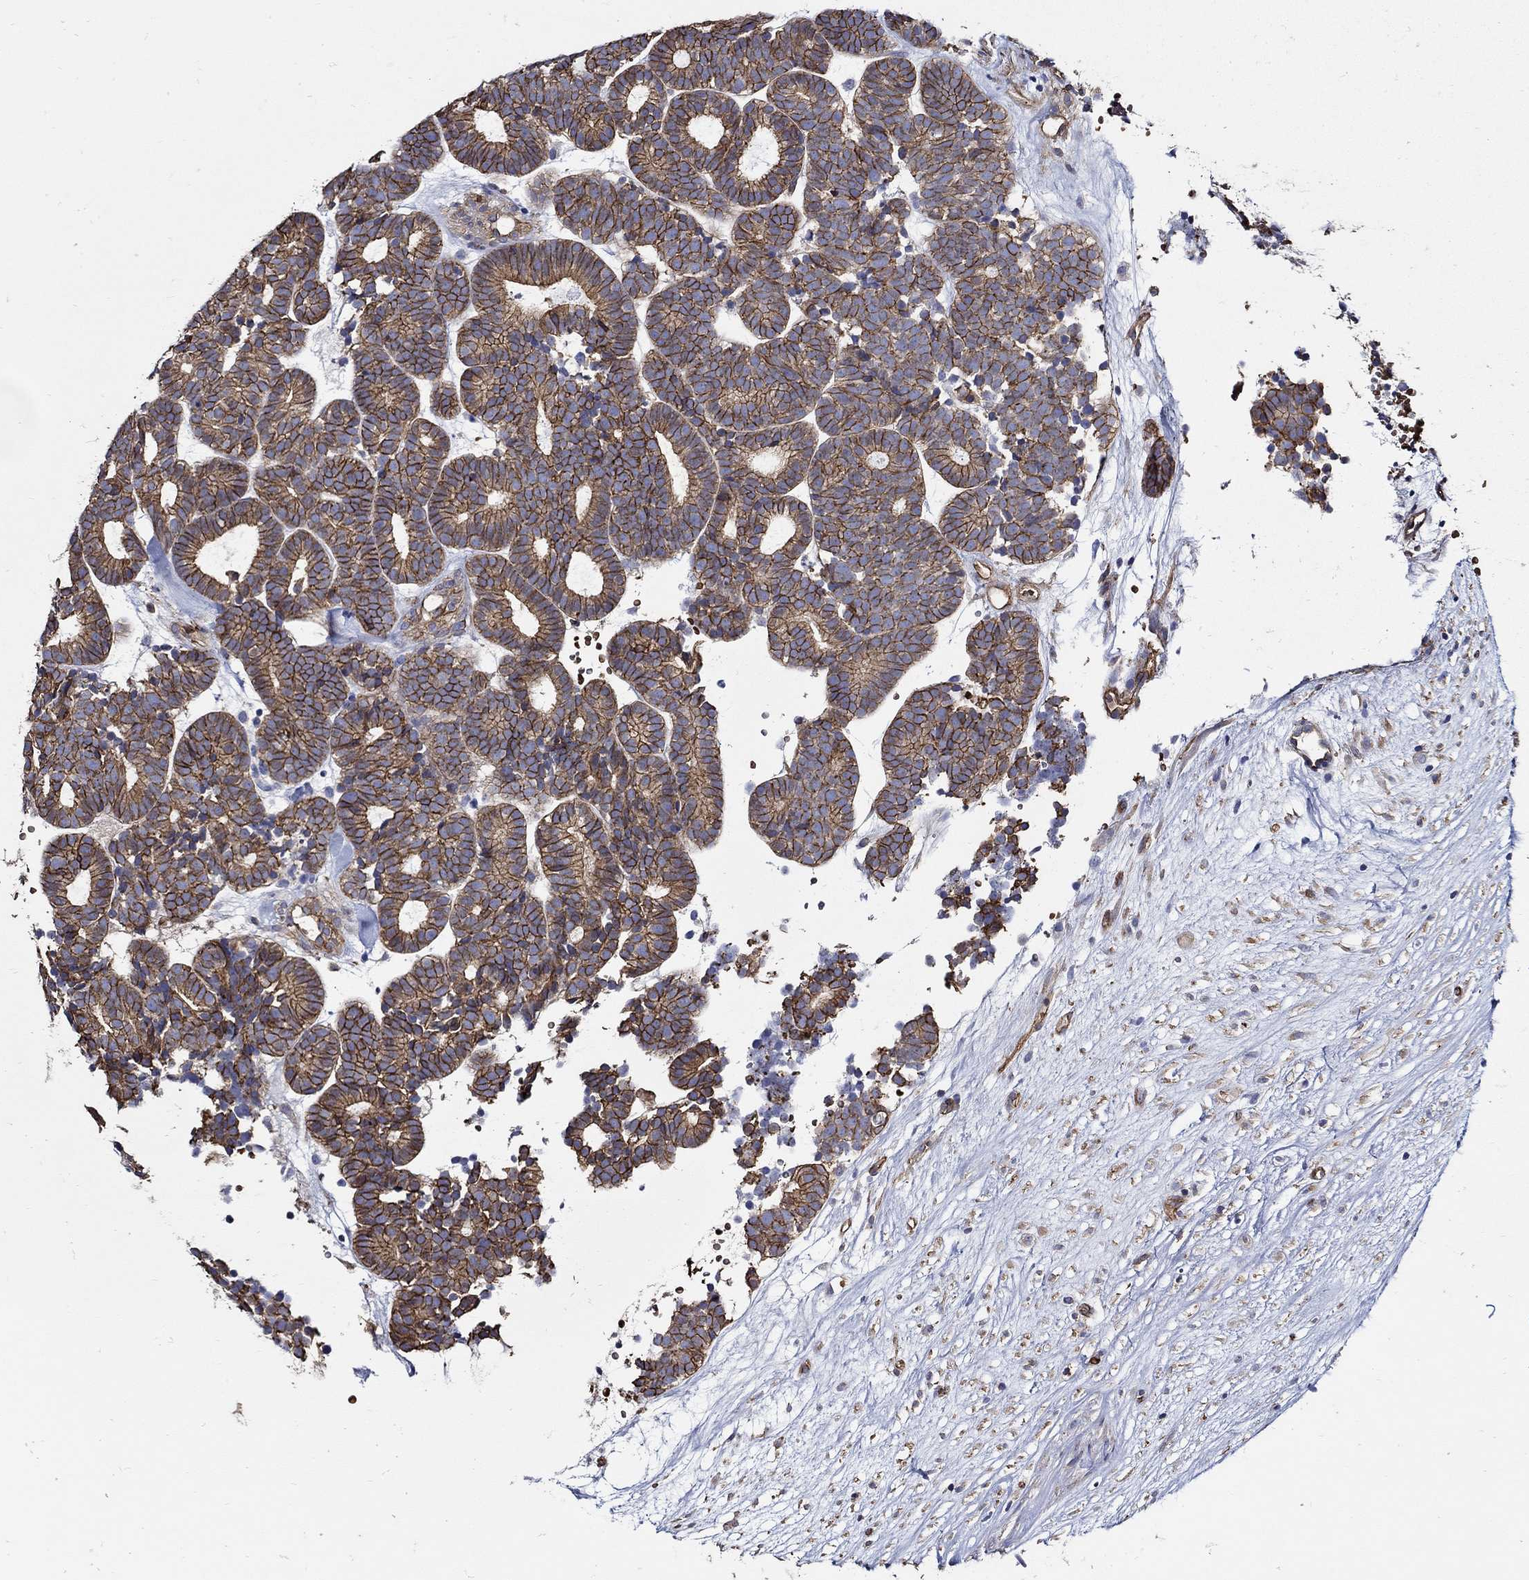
{"staining": {"intensity": "strong", "quantity": ">75%", "location": "cytoplasmic/membranous"}, "tissue": "head and neck cancer", "cell_type": "Tumor cells", "image_type": "cancer", "snomed": [{"axis": "morphology", "description": "Adenocarcinoma, NOS"}, {"axis": "topography", "description": "Head-Neck"}], "caption": "This photomicrograph displays head and neck adenocarcinoma stained with immunohistochemistry to label a protein in brown. The cytoplasmic/membranous of tumor cells show strong positivity for the protein. Nuclei are counter-stained blue.", "gene": "APBB3", "patient": {"sex": "female", "age": 81}}